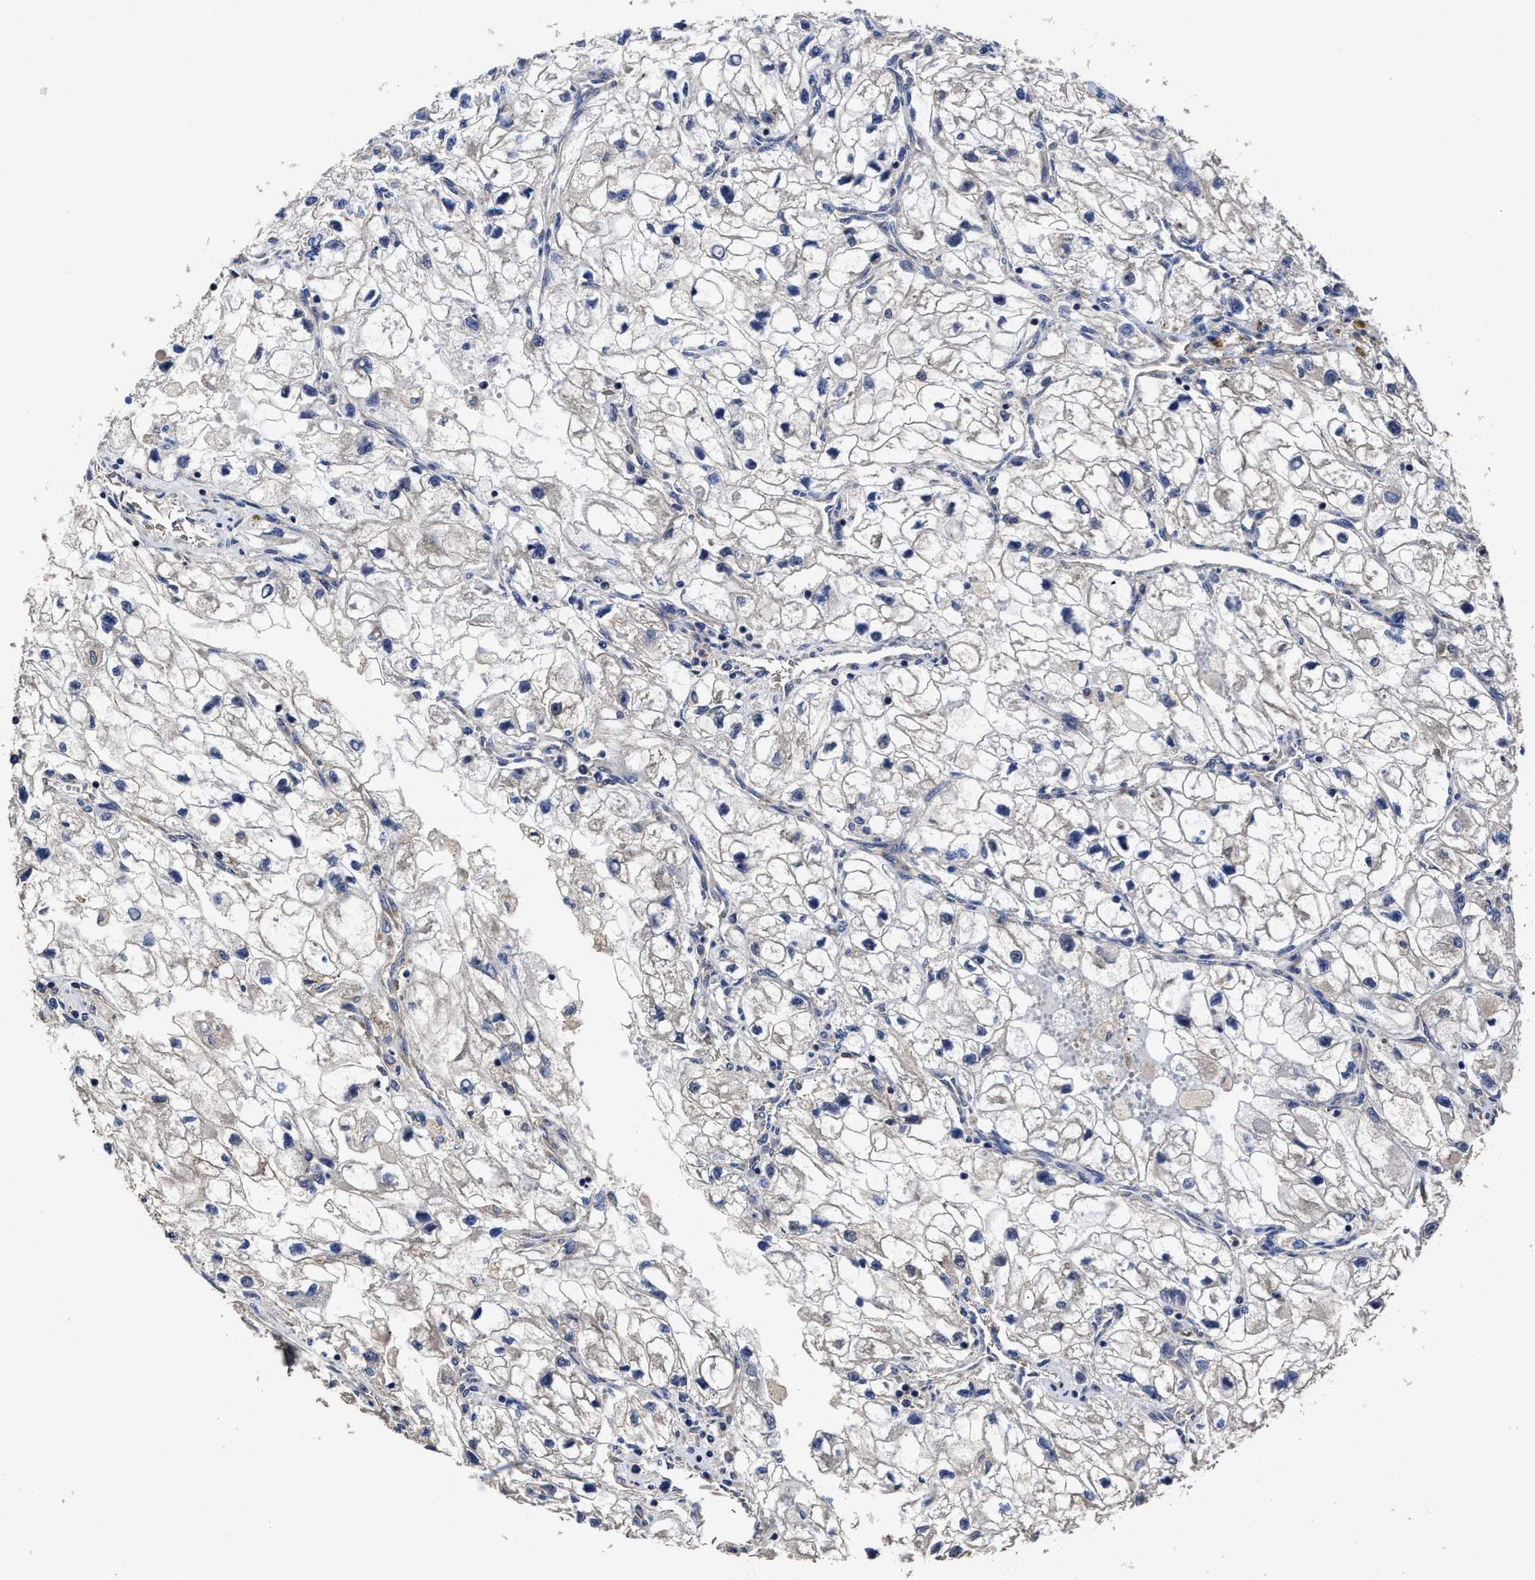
{"staining": {"intensity": "negative", "quantity": "none", "location": "none"}, "tissue": "renal cancer", "cell_type": "Tumor cells", "image_type": "cancer", "snomed": [{"axis": "morphology", "description": "Adenocarcinoma, NOS"}, {"axis": "topography", "description": "Kidney"}], "caption": "Immunohistochemistry (IHC) image of human adenocarcinoma (renal) stained for a protein (brown), which demonstrates no staining in tumor cells.", "gene": "AVEN", "patient": {"sex": "female", "age": 70}}